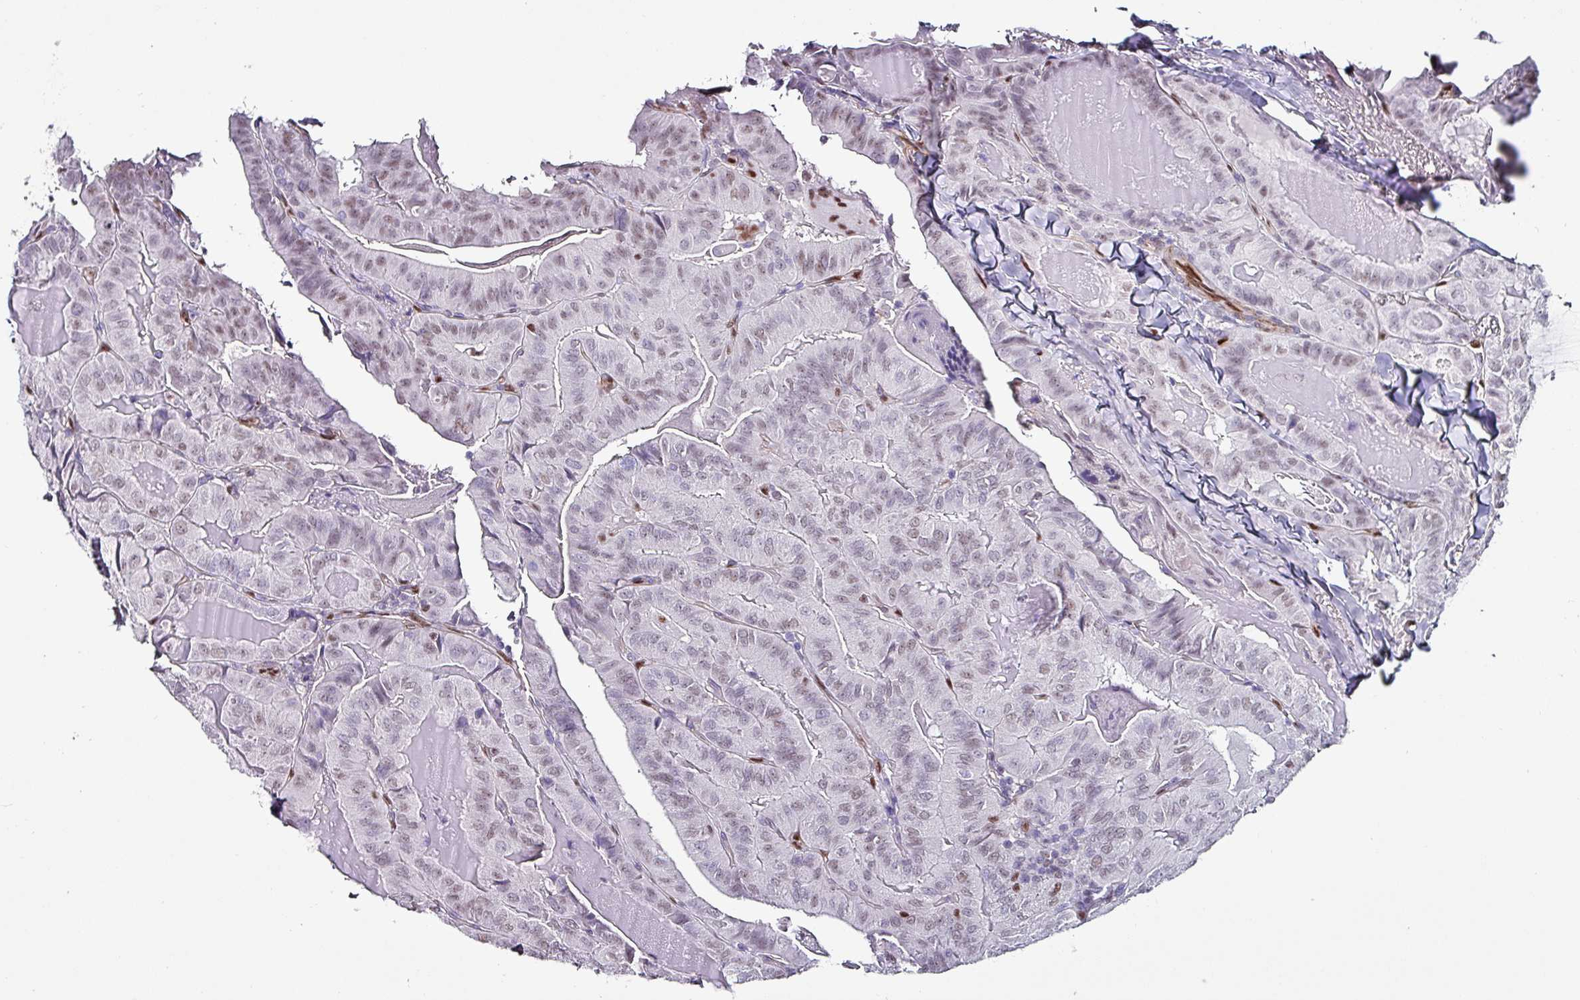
{"staining": {"intensity": "weak", "quantity": "25%-75%", "location": "nuclear"}, "tissue": "thyroid cancer", "cell_type": "Tumor cells", "image_type": "cancer", "snomed": [{"axis": "morphology", "description": "Papillary adenocarcinoma, NOS"}, {"axis": "topography", "description": "Thyroid gland"}], "caption": "Tumor cells exhibit low levels of weak nuclear positivity in approximately 25%-75% of cells in thyroid papillary adenocarcinoma.", "gene": "ZNF816-ZNF321P", "patient": {"sex": "female", "age": 68}}